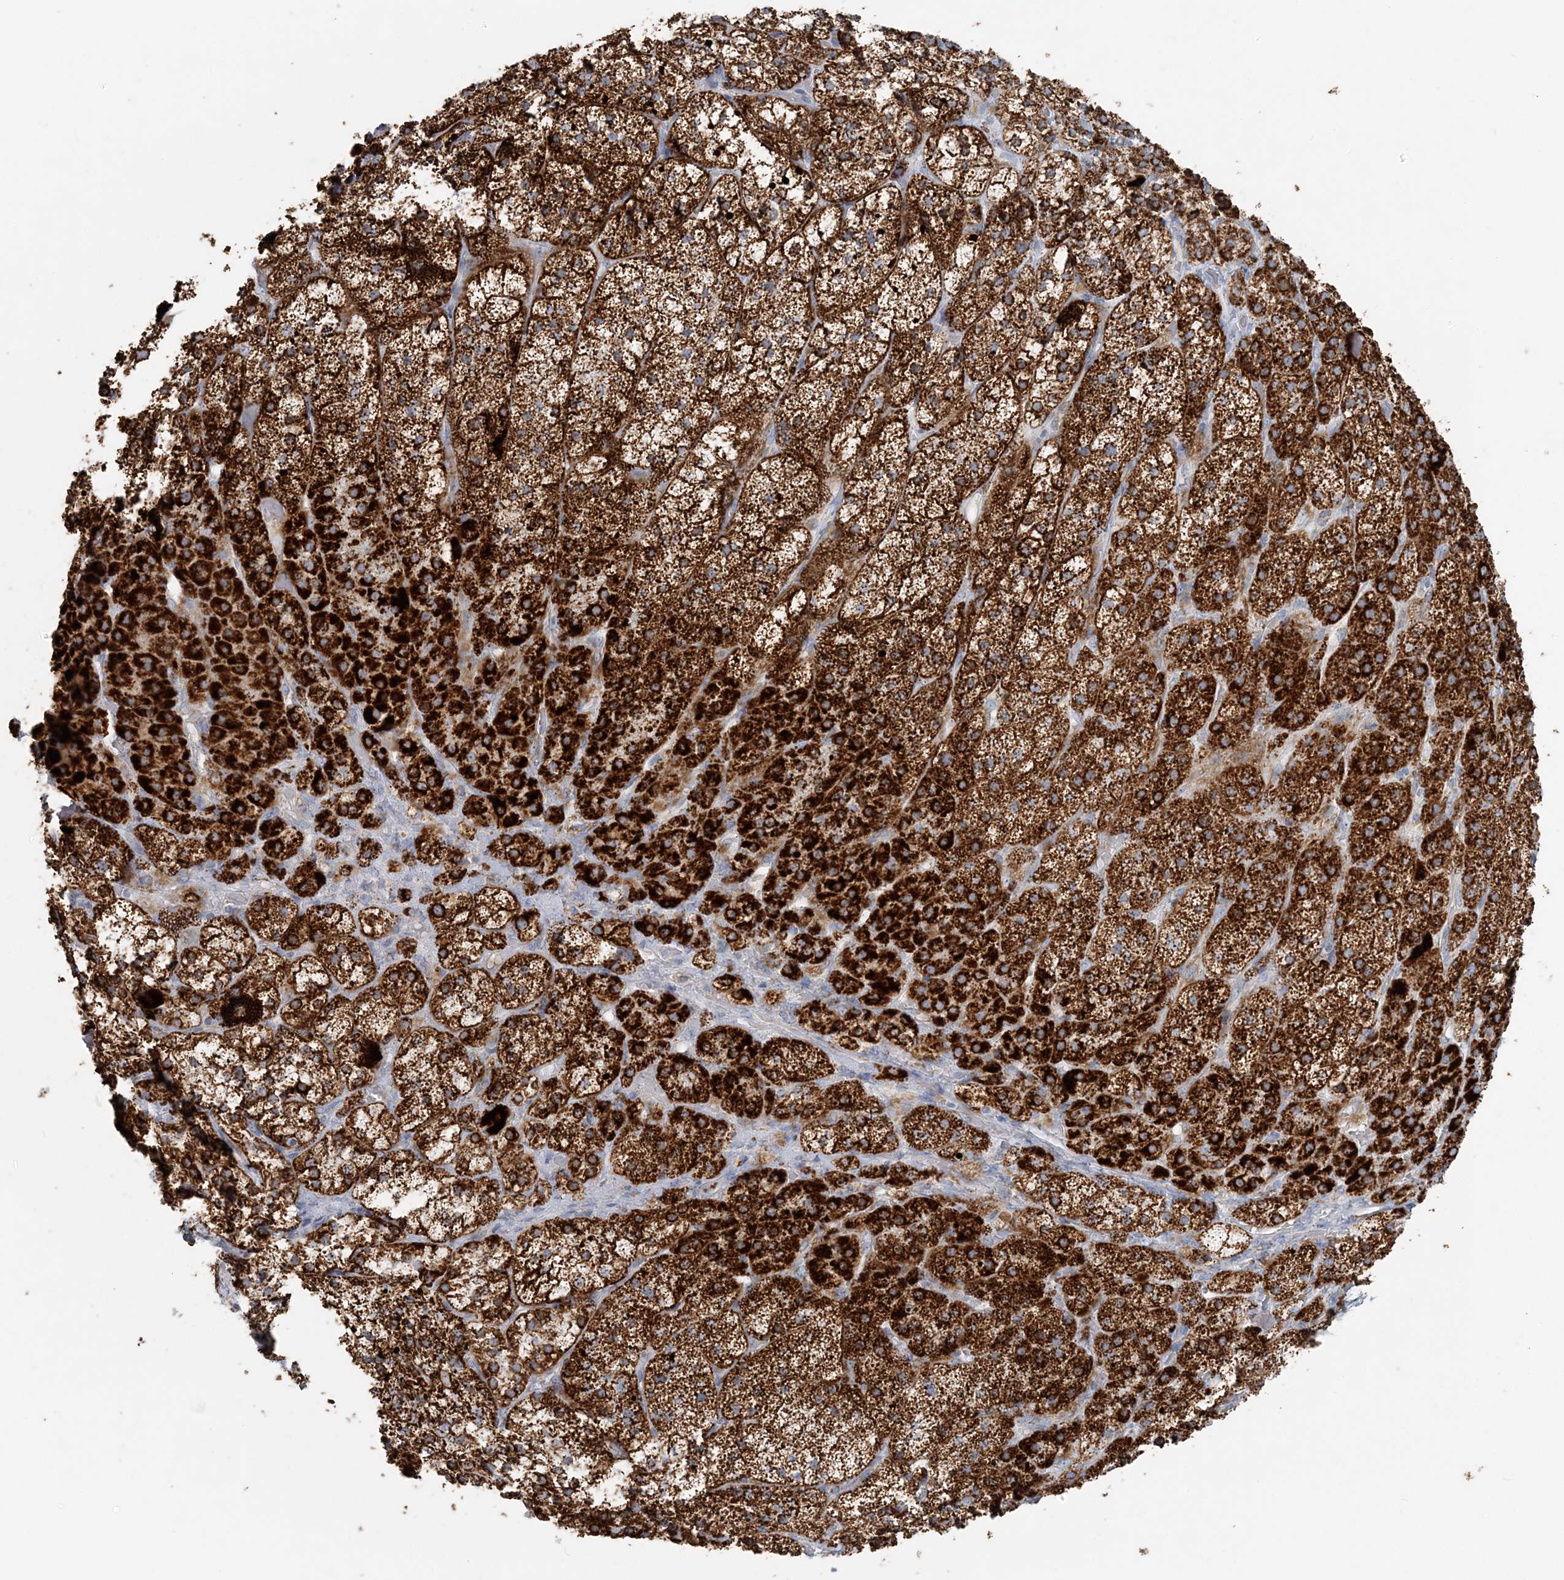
{"staining": {"intensity": "strong", "quantity": ">75%", "location": "cytoplasmic/membranous"}, "tissue": "adrenal gland", "cell_type": "Glandular cells", "image_type": "normal", "snomed": [{"axis": "morphology", "description": "Normal tissue, NOS"}, {"axis": "topography", "description": "Adrenal gland"}], "caption": "Strong cytoplasmic/membranous positivity is seen in about >75% of glandular cells in unremarkable adrenal gland.", "gene": "PCCB", "patient": {"sex": "male", "age": 57}}